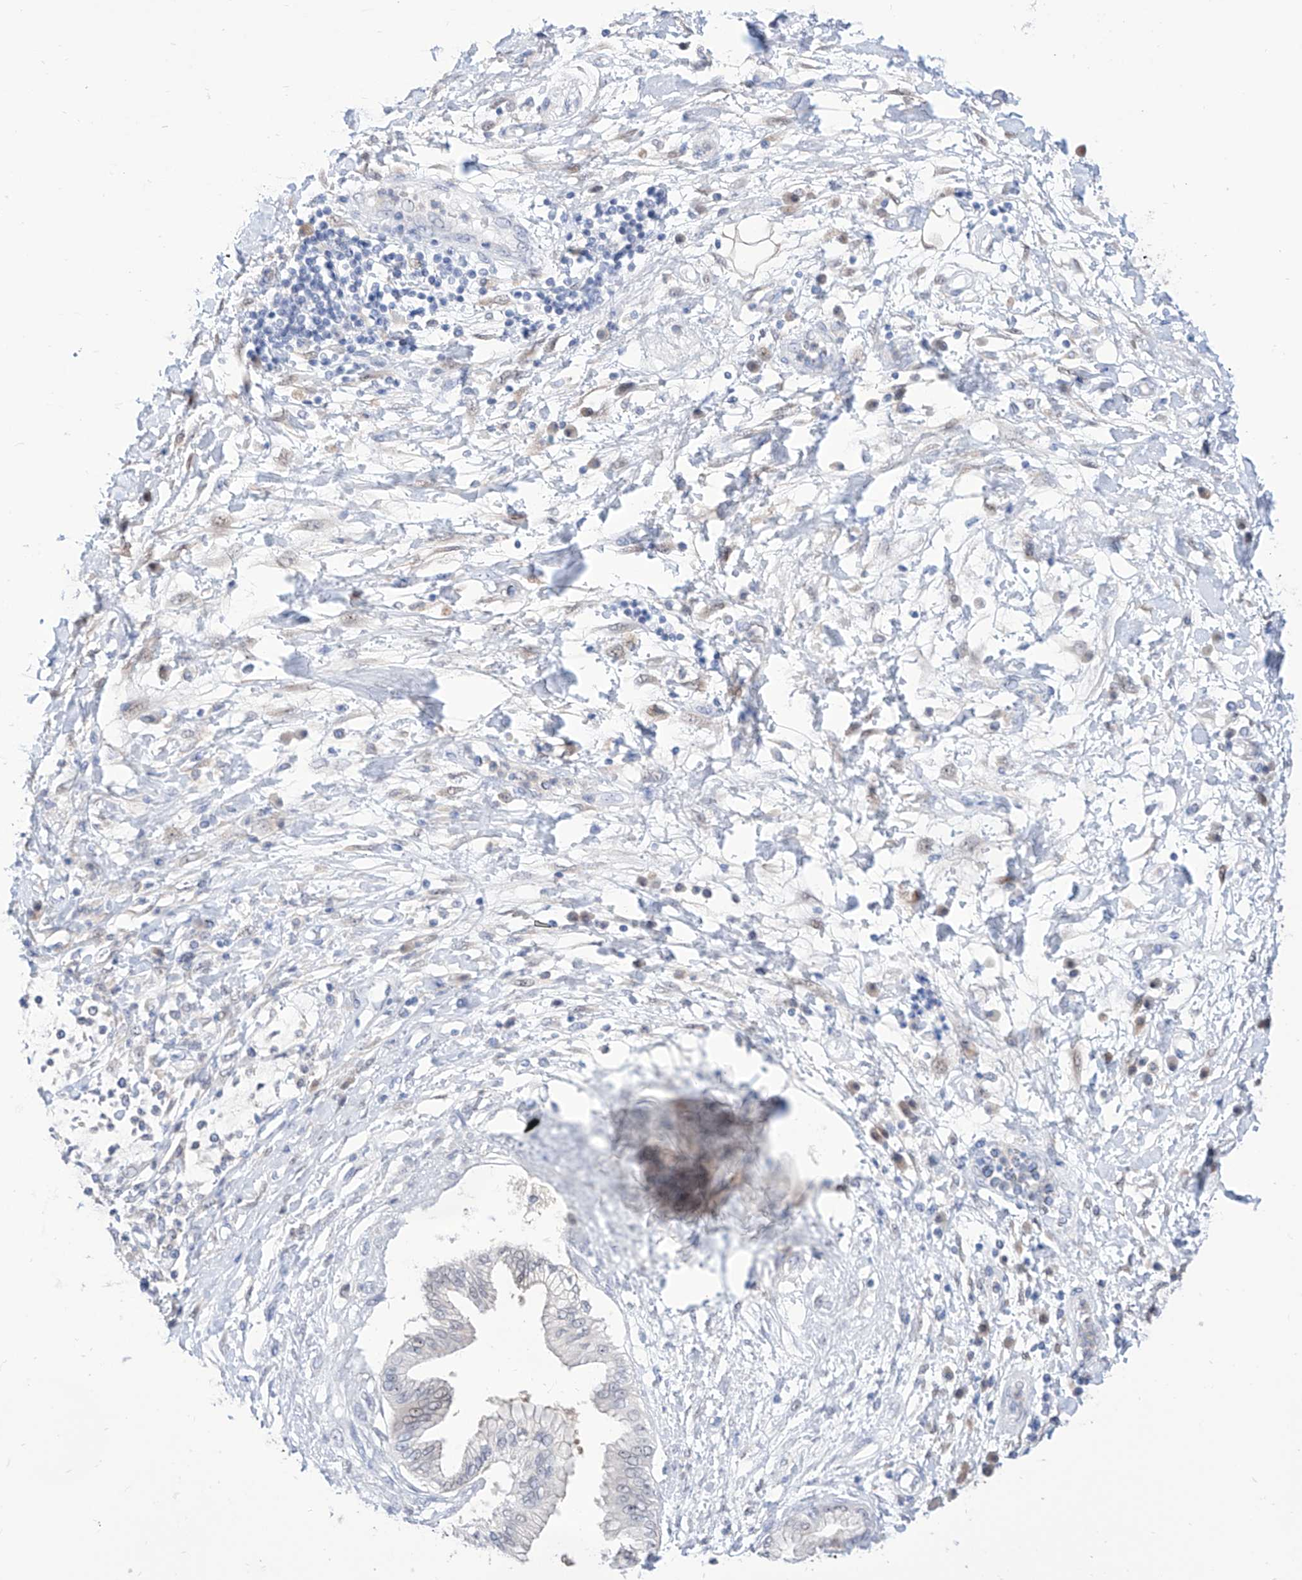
{"staining": {"intensity": "negative", "quantity": "none", "location": "none"}, "tissue": "pancreatic cancer", "cell_type": "Tumor cells", "image_type": "cancer", "snomed": [{"axis": "morphology", "description": "Adenocarcinoma, NOS"}, {"axis": "topography", "description": "Pancreas"}], "caption": "IHC histopathology image of pancreatic adenocarcinoma stained for a protein (brown), which shows no positivity in tumor cells.", "gene": "PDXK", "patient": {"sex": "female", "age": 56}}